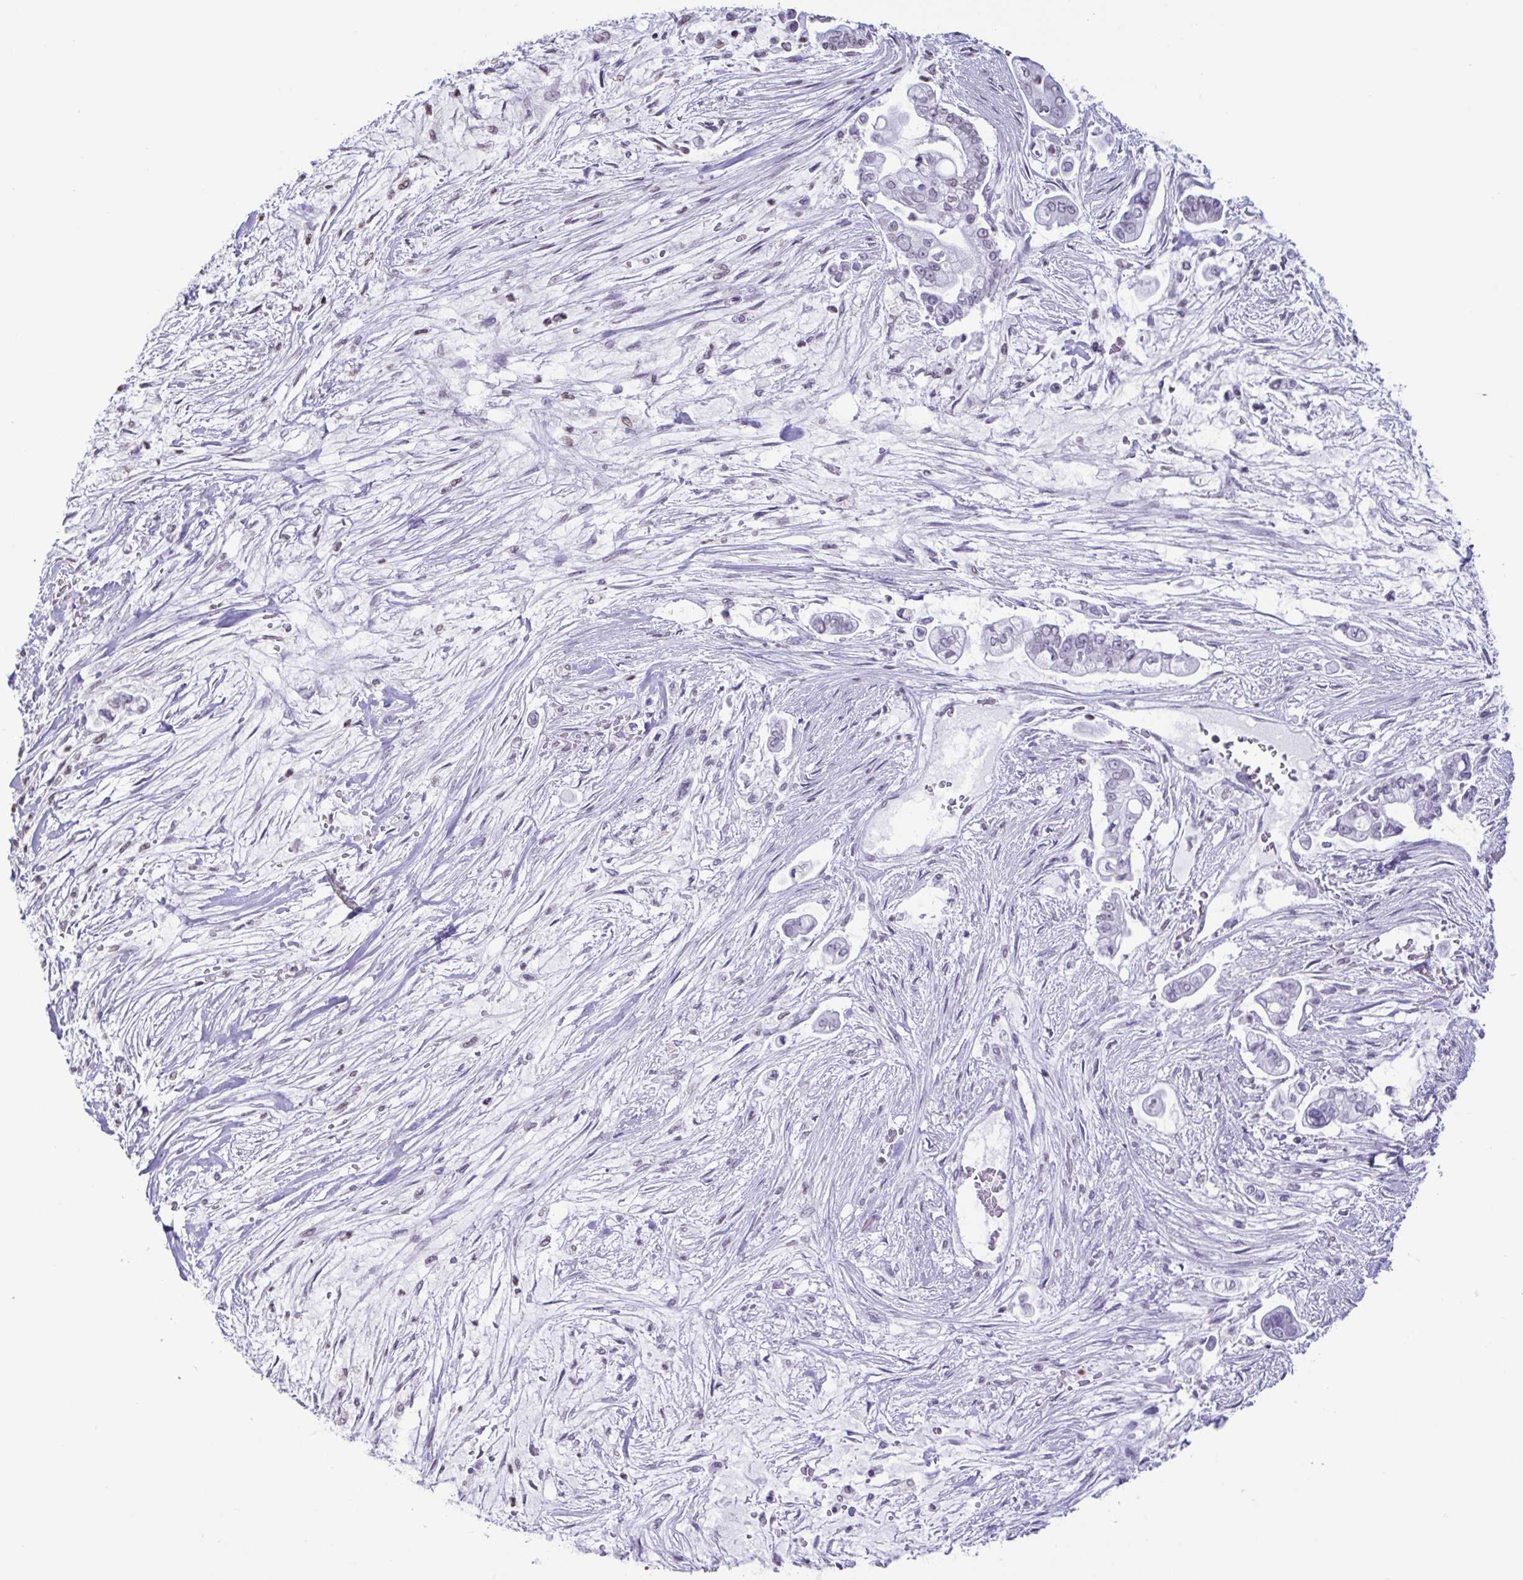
{"staining": {"intensity": "negative", "quantity": "none", "location": "none"}, "tissue": "pancreatic cancer", "cell_type": "Tumor cells", "image_type": "cancer", "snomed": [{"axis": "morphology", "description": "Adenocarcinoma, NOS"}, {"axis": "topography", "description": "Pancreas"}], "caption": "Human pancreatic cancer (adenocarcinoma) stained for a protein using immunohistochemistry shows no expression in tumor cells.", "gene": "VCY1B", "patient": {"sex": "female", "age": 69}}